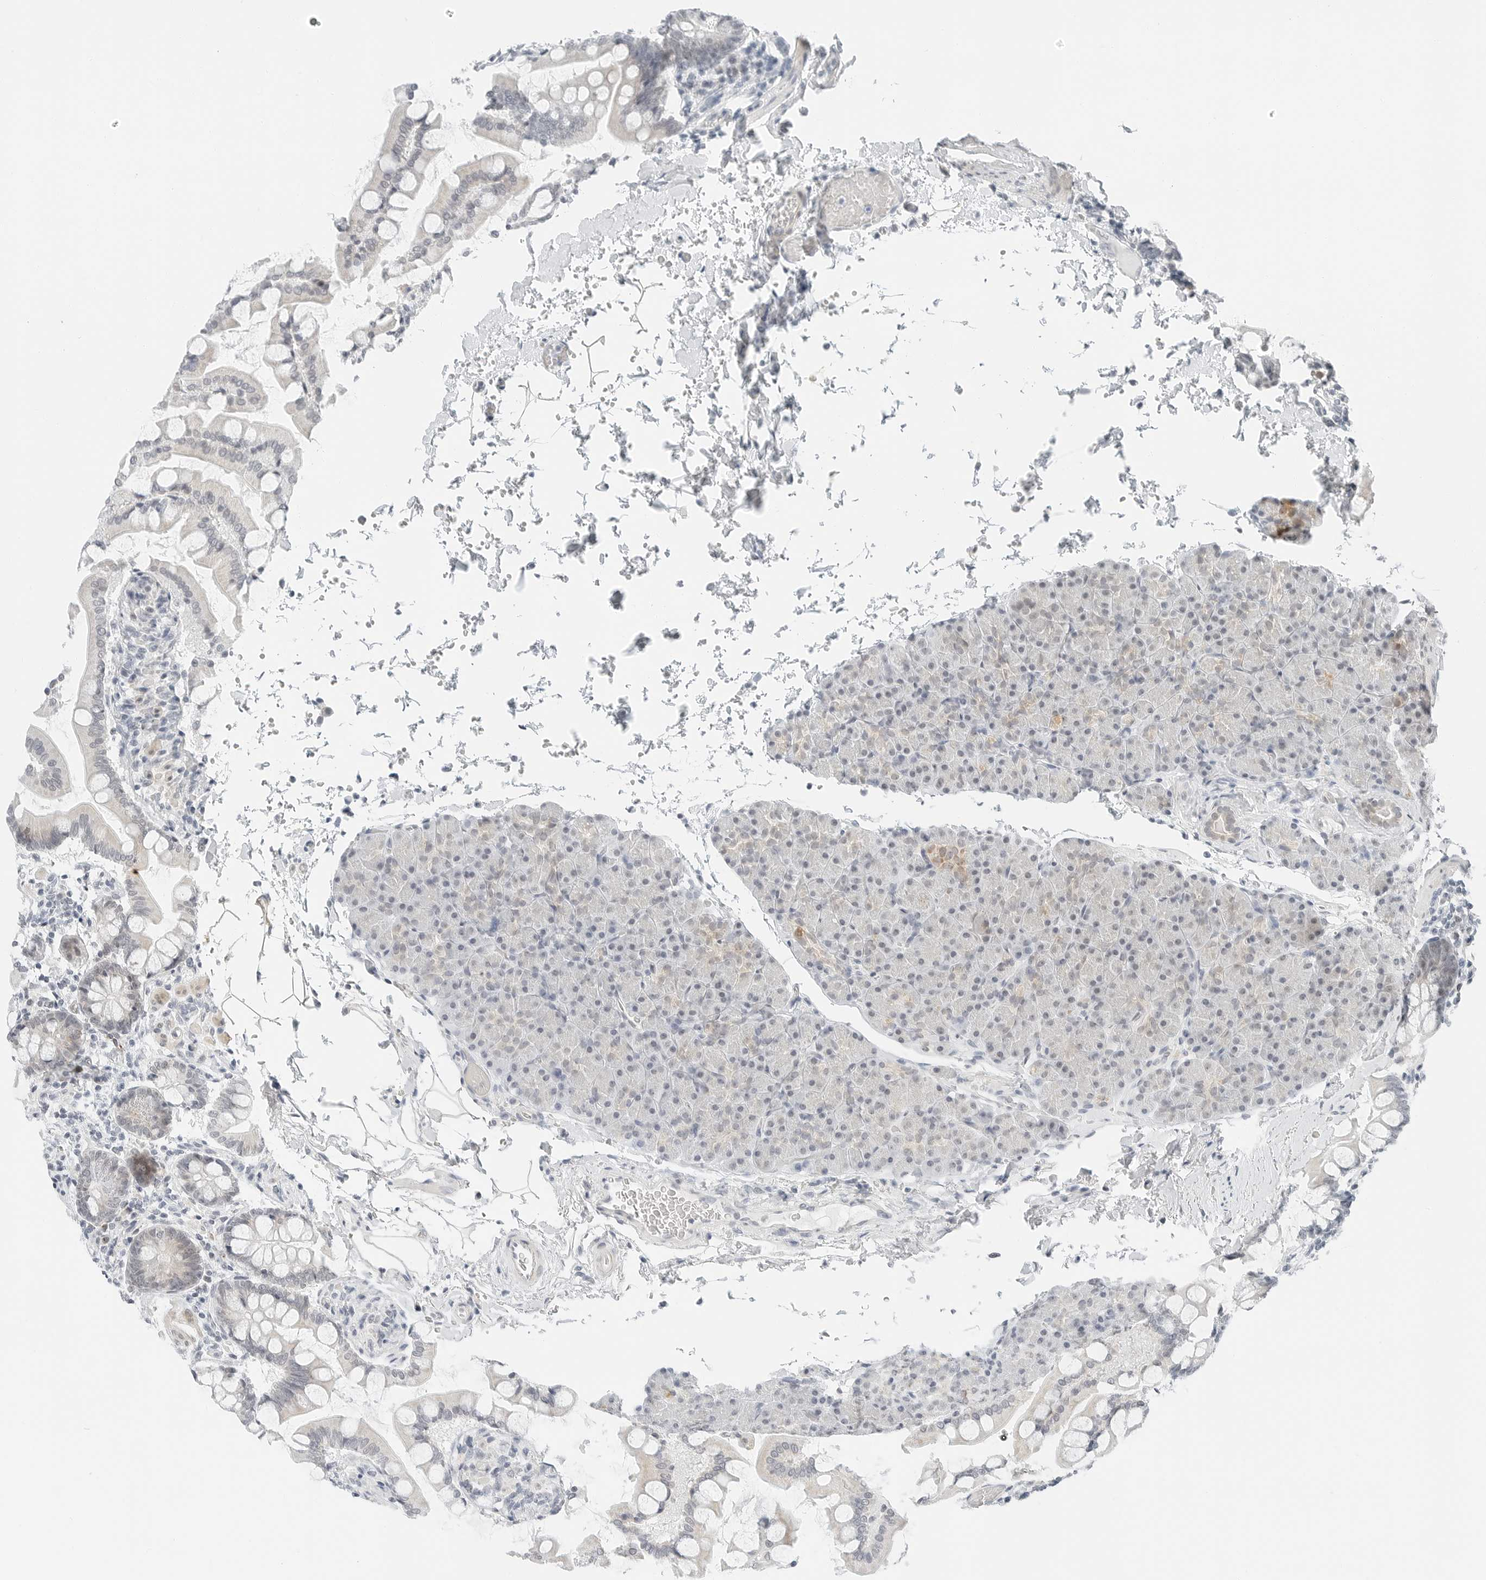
{"staining": {"intensity": "weak", "quantity": "<25%", "location": "cytoplasmic/membranous"}, "tissue": "pancreas", "cell_type": "Exocrine glandular cells", "image_type": "normal", "snomed": [{"axis": "morphology", "description": "Normal tissue, NOS"}, {"axis": "topography", "description": "Pancreas"}], "caption": "Immunohistochemistry image of normal human pancreas stained for a protein (brown), which demonstrates no positivity in exocrine glandular cells.", "gene": "CCSAP", "patient": {"sex": "female", "age": 43}}